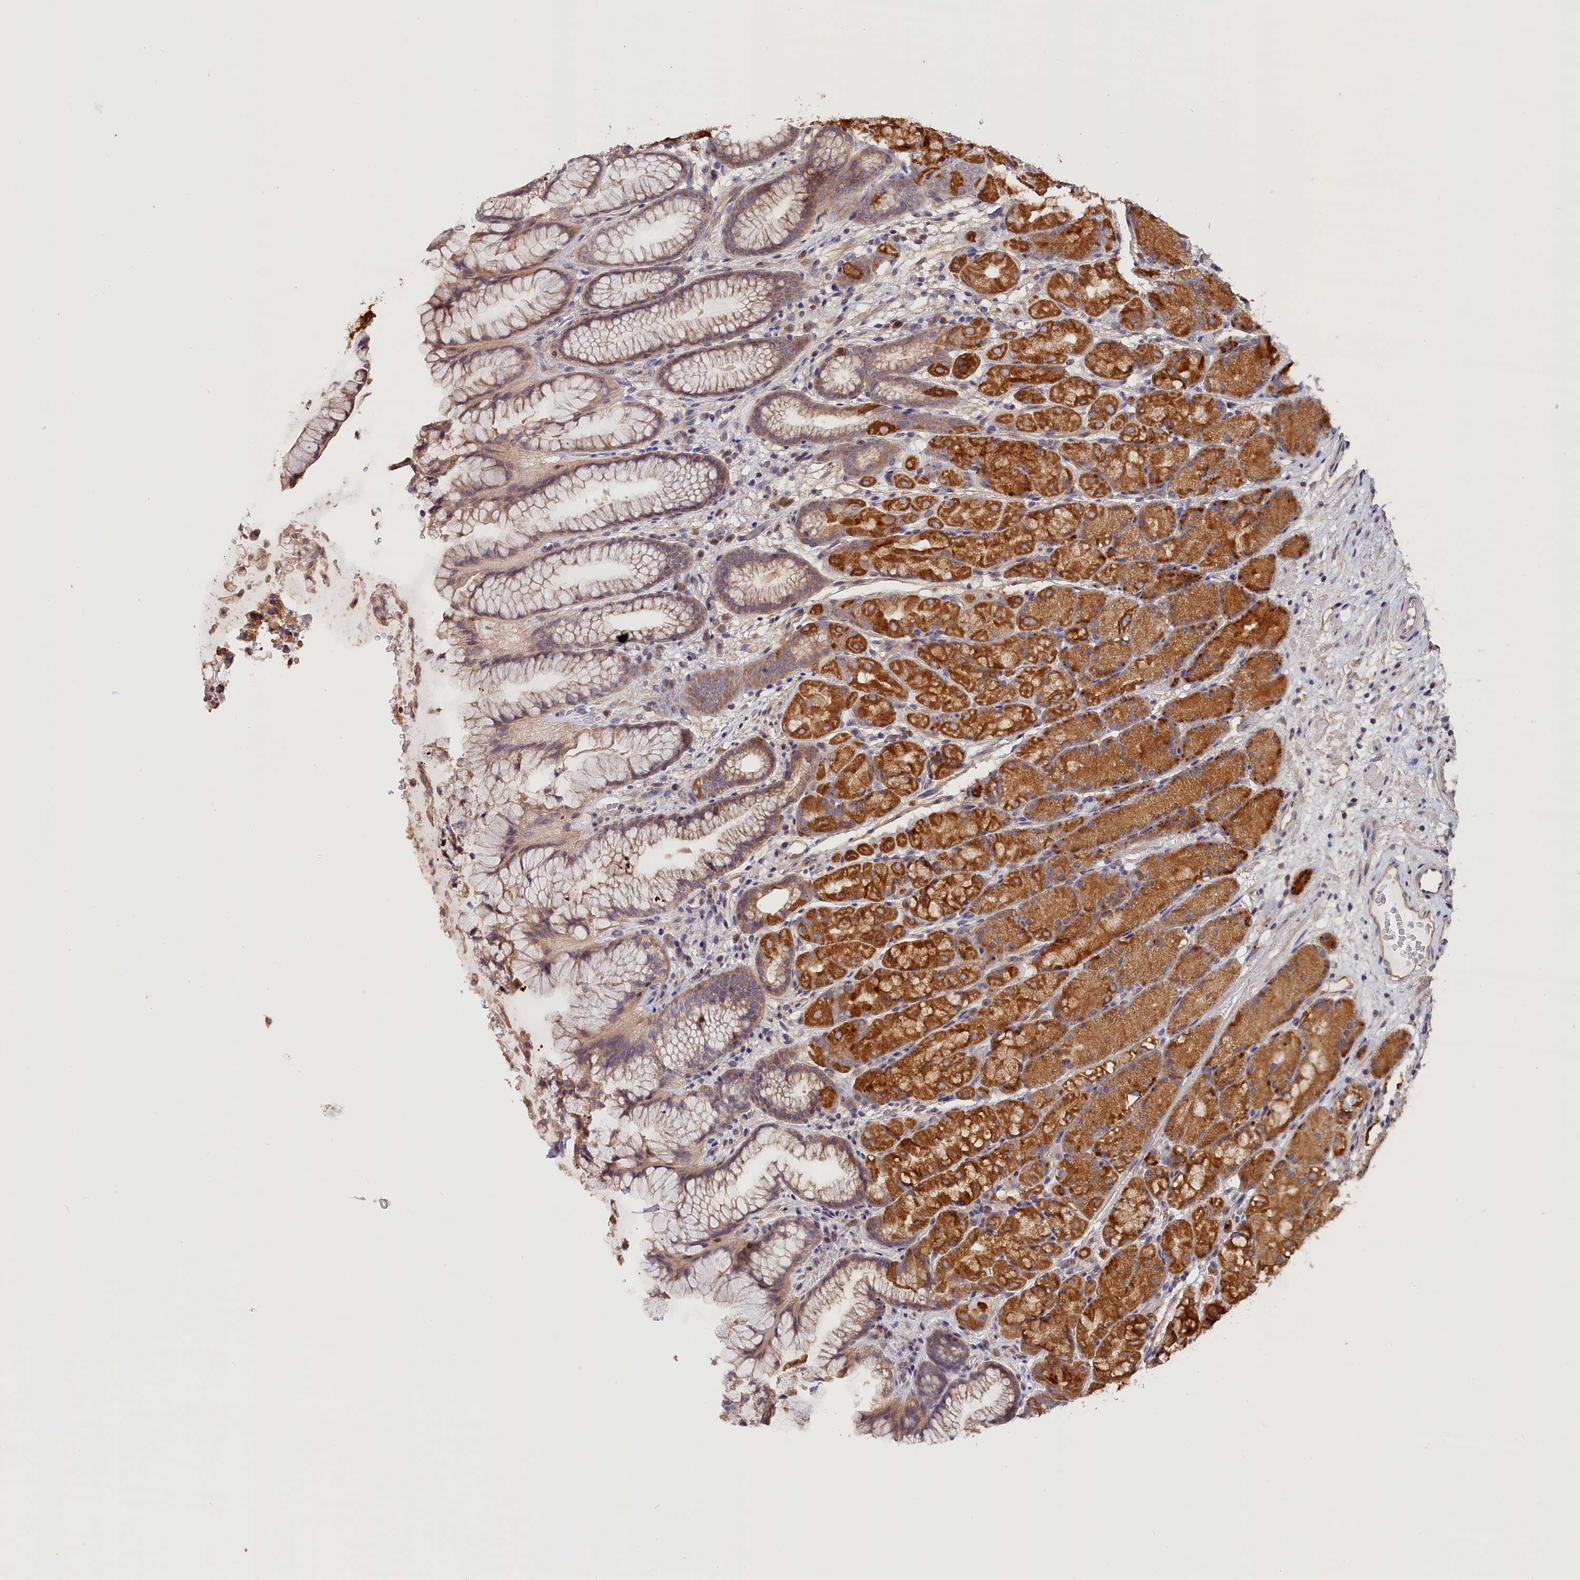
{"staining": {"intensity": "strong", "quantity": "25%-75%", "location": "cytoplasmic/membranous"}, "tissue": "stomach", "cell_type": "Glandular cells", "image_type": "normal", "snomed": [{"axis": "morphology", "description": "Normal tissue, NOS"}, {"axis": "topography", "description": "Stomach"}], "caption": "Protein staining of benign stomach demonstrates strong cytoplasmic/membranous staining in about 25%-75% of glandular cells. The staining was performed using DAB (3,3'-diaminobenzidine) to visualize the protein expression in brown, while the nuclei were stained in blue with hematoxylin (Magnification: 20x).", "gene": "KATNB1", "patient": {"sex": "male", "age": 63}}